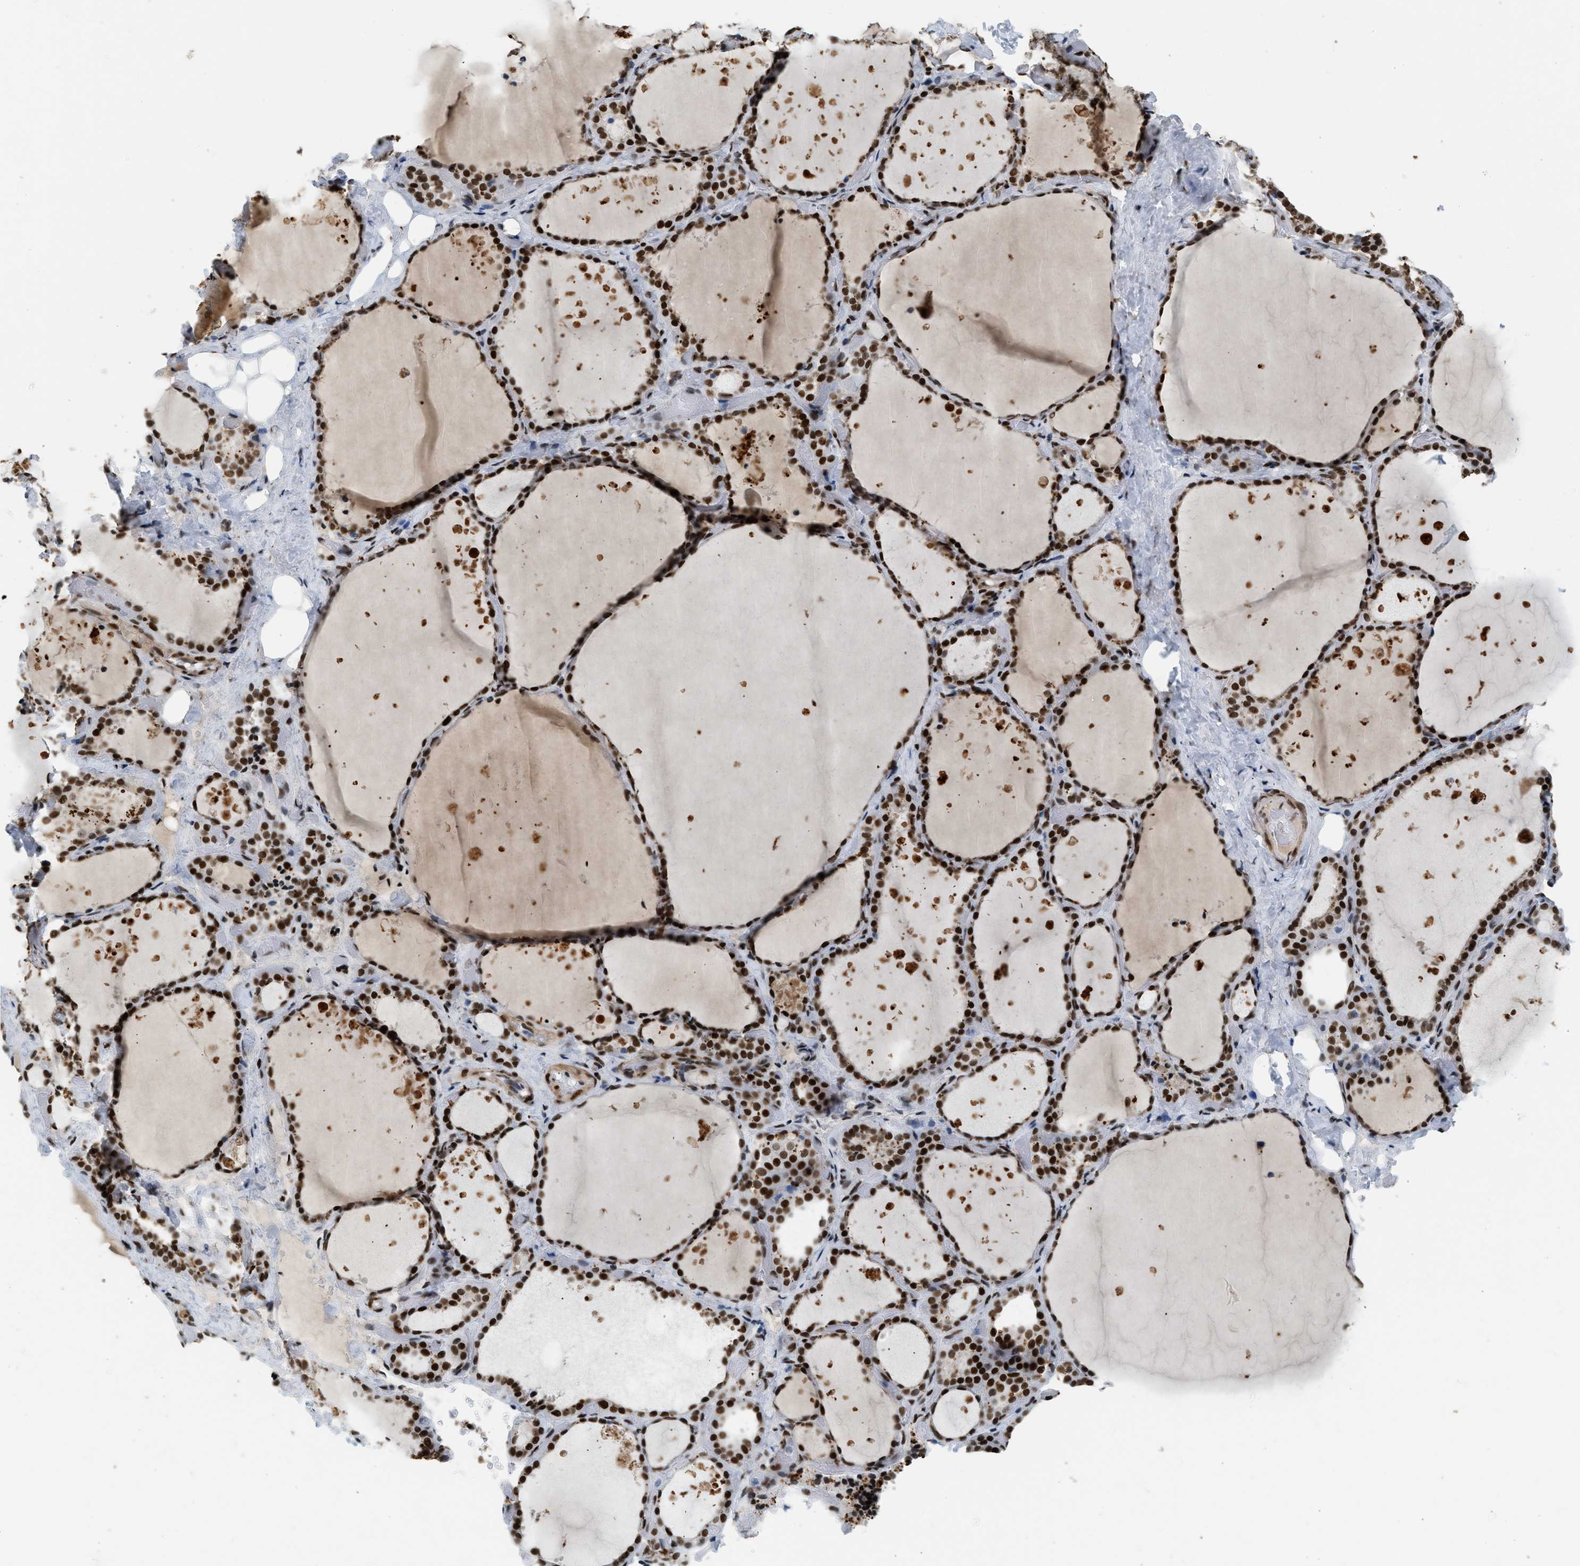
{"staining": {"intensity": "strong", "quantity": ">75%", "location": "nuclear"}, "tissue": "thyroid gland", "cell_type": "Glandular cells", "image_type": "normal", "snomed": [{"axis": "morphology", "description": "Normal tissue, NOS"}, {"axis": "topography", "description": "Thyroid gland"}], "caption": "Immunohistochemistry (DAB (3,3'-diaminobenzidine)) staining of normal human thyroid gland reveals strong nuclear protein positivity in about >75% of glandular cells. Using DAB (brown) and hematoxylin (blue) stains, captured at high magnification using brightfield microscopy.", "gene": "ZBTB20", "patient": {"sex": "female", "age": 44}}